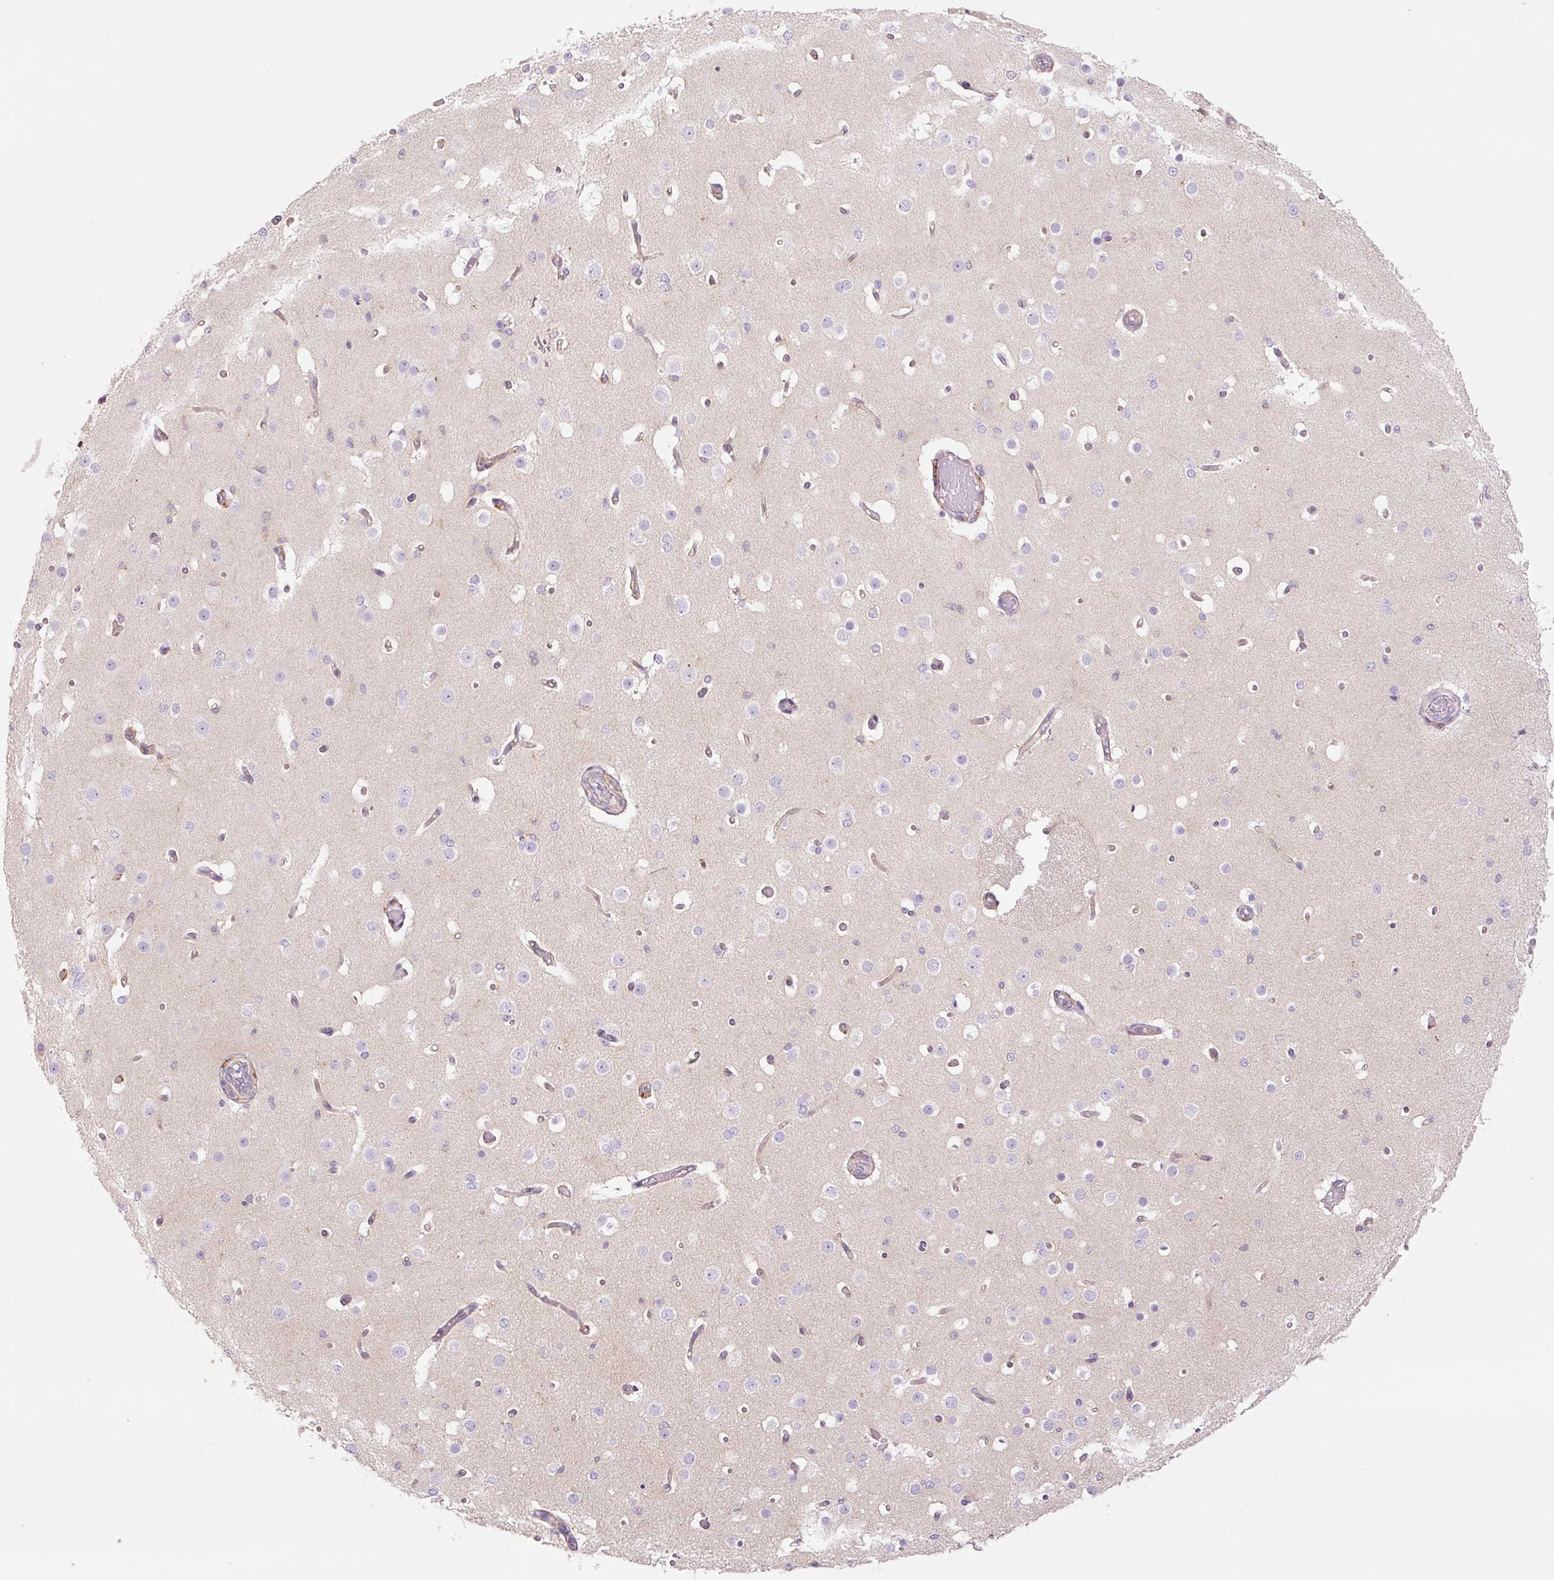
{"staining": {"intensity": "weak", "quantity": ">75%", "location": "cytoplasmic/membranous"}, "tissue": "cerebral cortex", "cell_type": "Endothelial cells", "image_type": "normal", "snomed": [{"axis": "morphology", "description": "Normal tissue, NOS"}, {"axis": "morphology", "description": "Inflammation, NOS"}, {"axis": "topography", "description": "Cerebral cortex"}], "caption": "A high-resolution micrograph shows immunohistochemistry staining of benign cerebral cortex, which shows weak cytoplasmic/membranous positivity in about >75% of endothelial cells. (Stains: DAB in brown, nuclei in blue, Microscopy: brightfield microscopy at high magnification).", "gene": "SH2D6", "patient": {"sex": "male", "age": 6}}